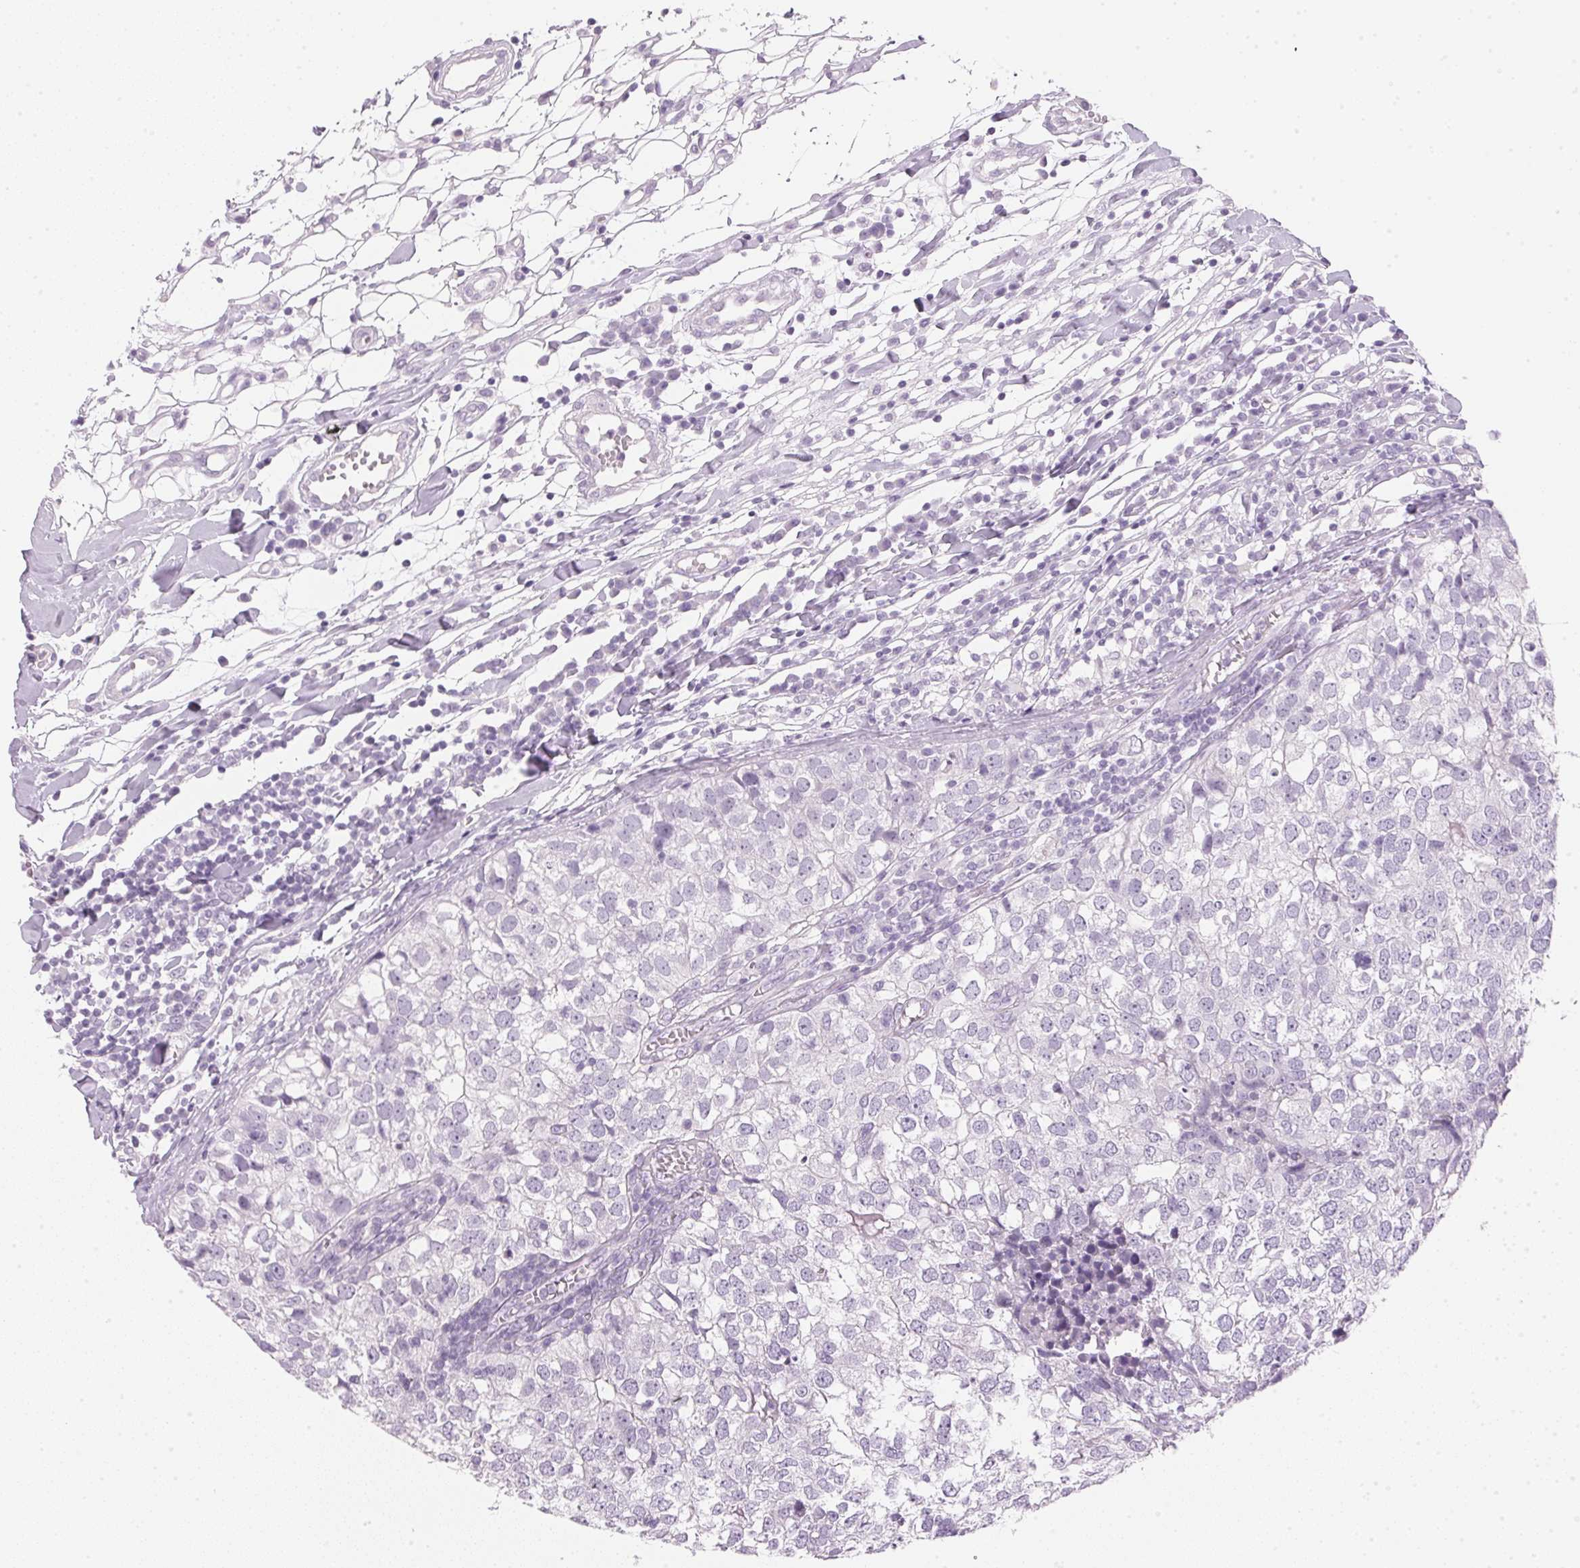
{"staining": {"intensity": "negative", "quantity": "none", "location": "none"}, "tissue": "breast cancer", "cell_type": "Tumor cells", "image_type": "cancer", "snomed": [{"axis": "morphology", "description": "Duct carcinoma"}, {"axis": "topography", "description": "Breast"}], "caption": "This histopathology image is of breast cancer stained with immunohistochemistry to label a protein in brown with the nuclei are counter-stained blue. There is no staining in tumor cells.", "gene": "IGFBP1", "patient": {"sex": "female", "age": 30}}